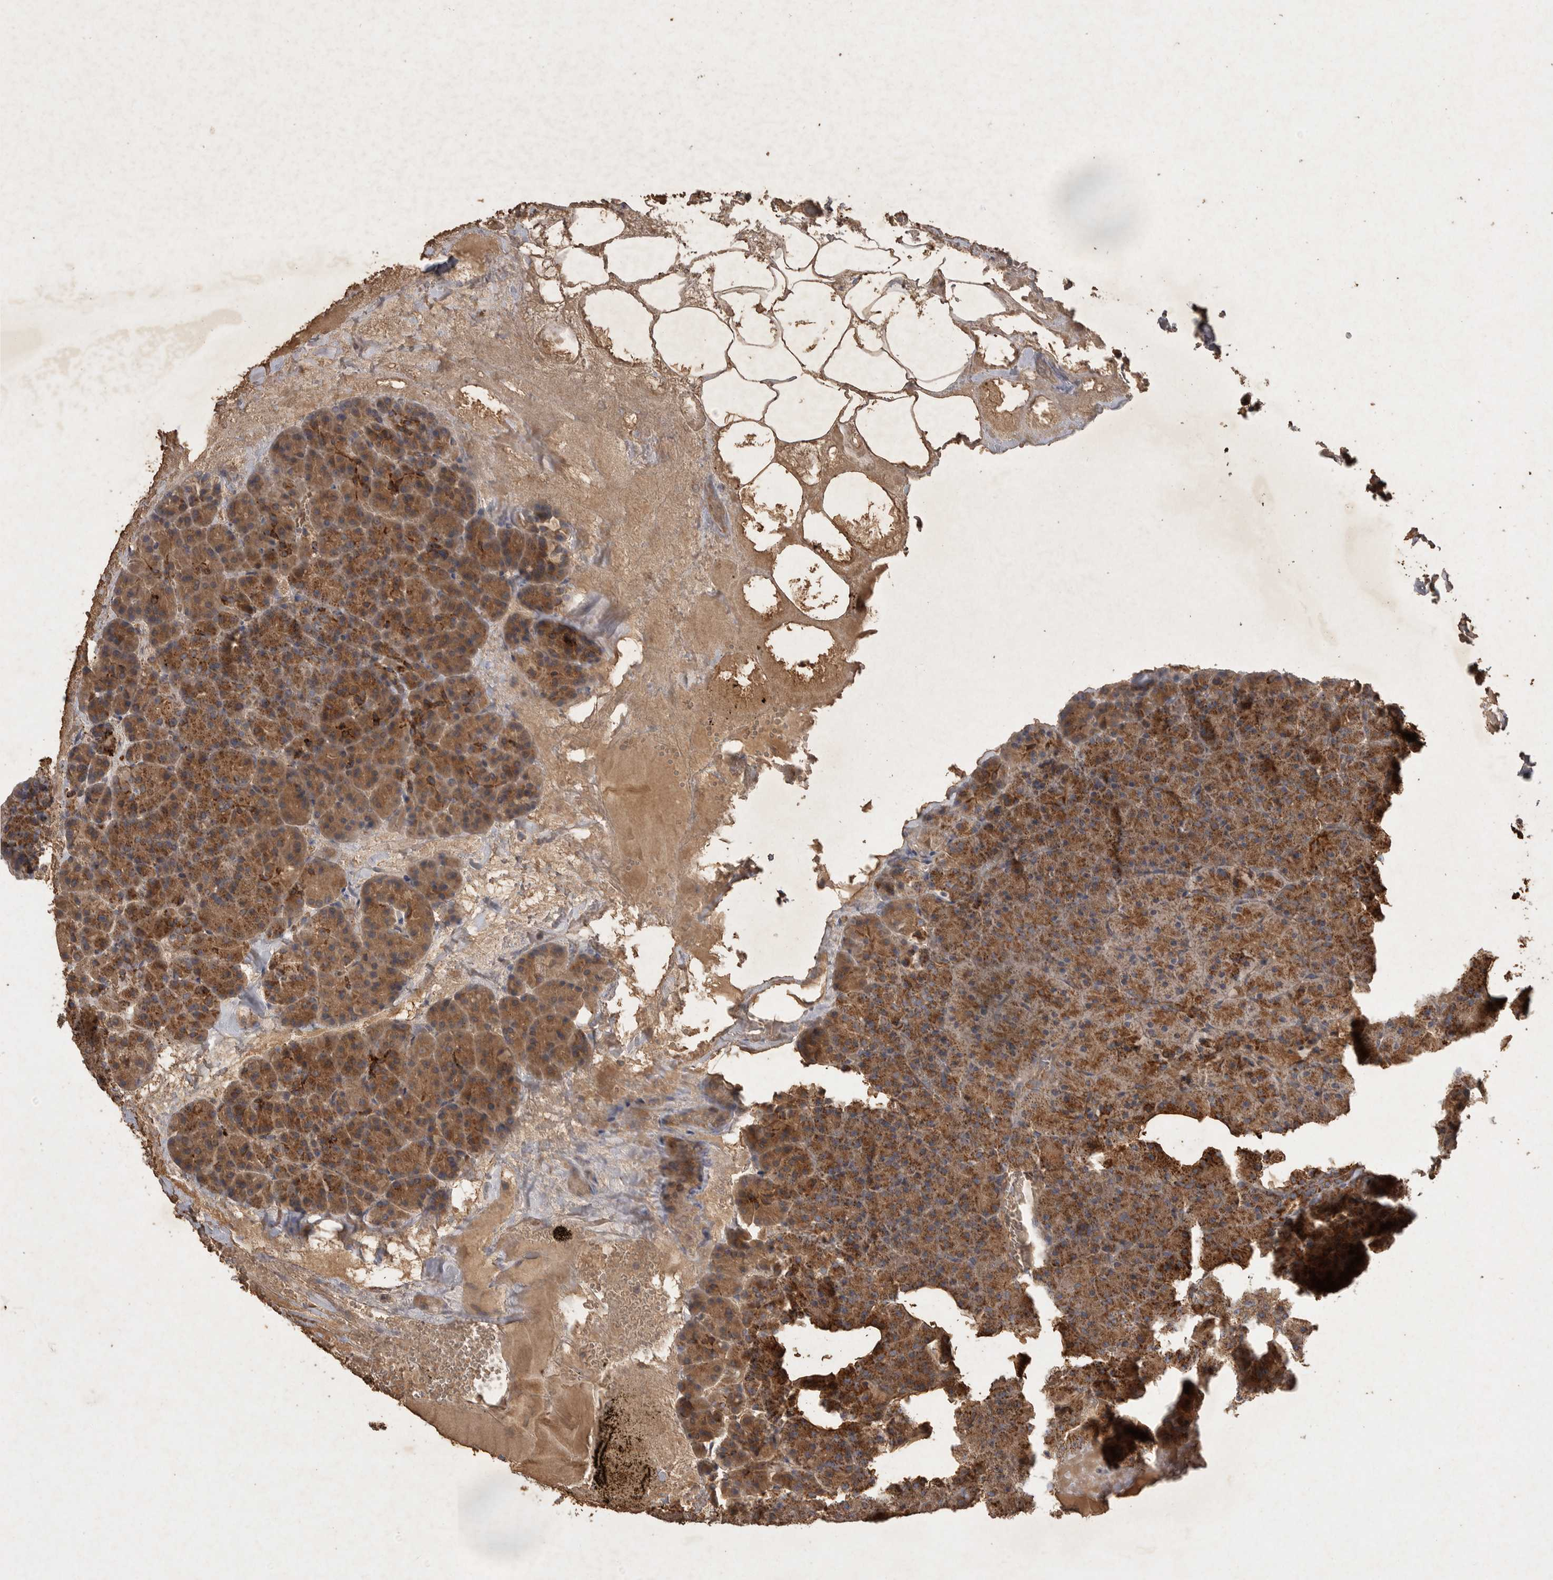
{"staining": {"intensity": "moderate", "quantity": ">75%", "location": "cytoplasmic/membranous"}, "tissue": "pancreas", "cell_type": "Exocrine glandular cells", "image_type": "normal", "snomed": [{"axis": "morphology", "description": "Normal tissue, NOS"}, {"axis": "morphology", "description": "Carcinoid, malignant, NOS"}, {"axis": "topography", "description": "Pancreas"}], "caption": "A high-resolution image shows immunohistochemistry (IHC) staining of normal pancreas, which reveals moderate cytoplasmic/membranous expression in about >75% of exocrine glandular cells.", "gene": "MRPL41", "patient": {"sex": "female", "age": 35}}